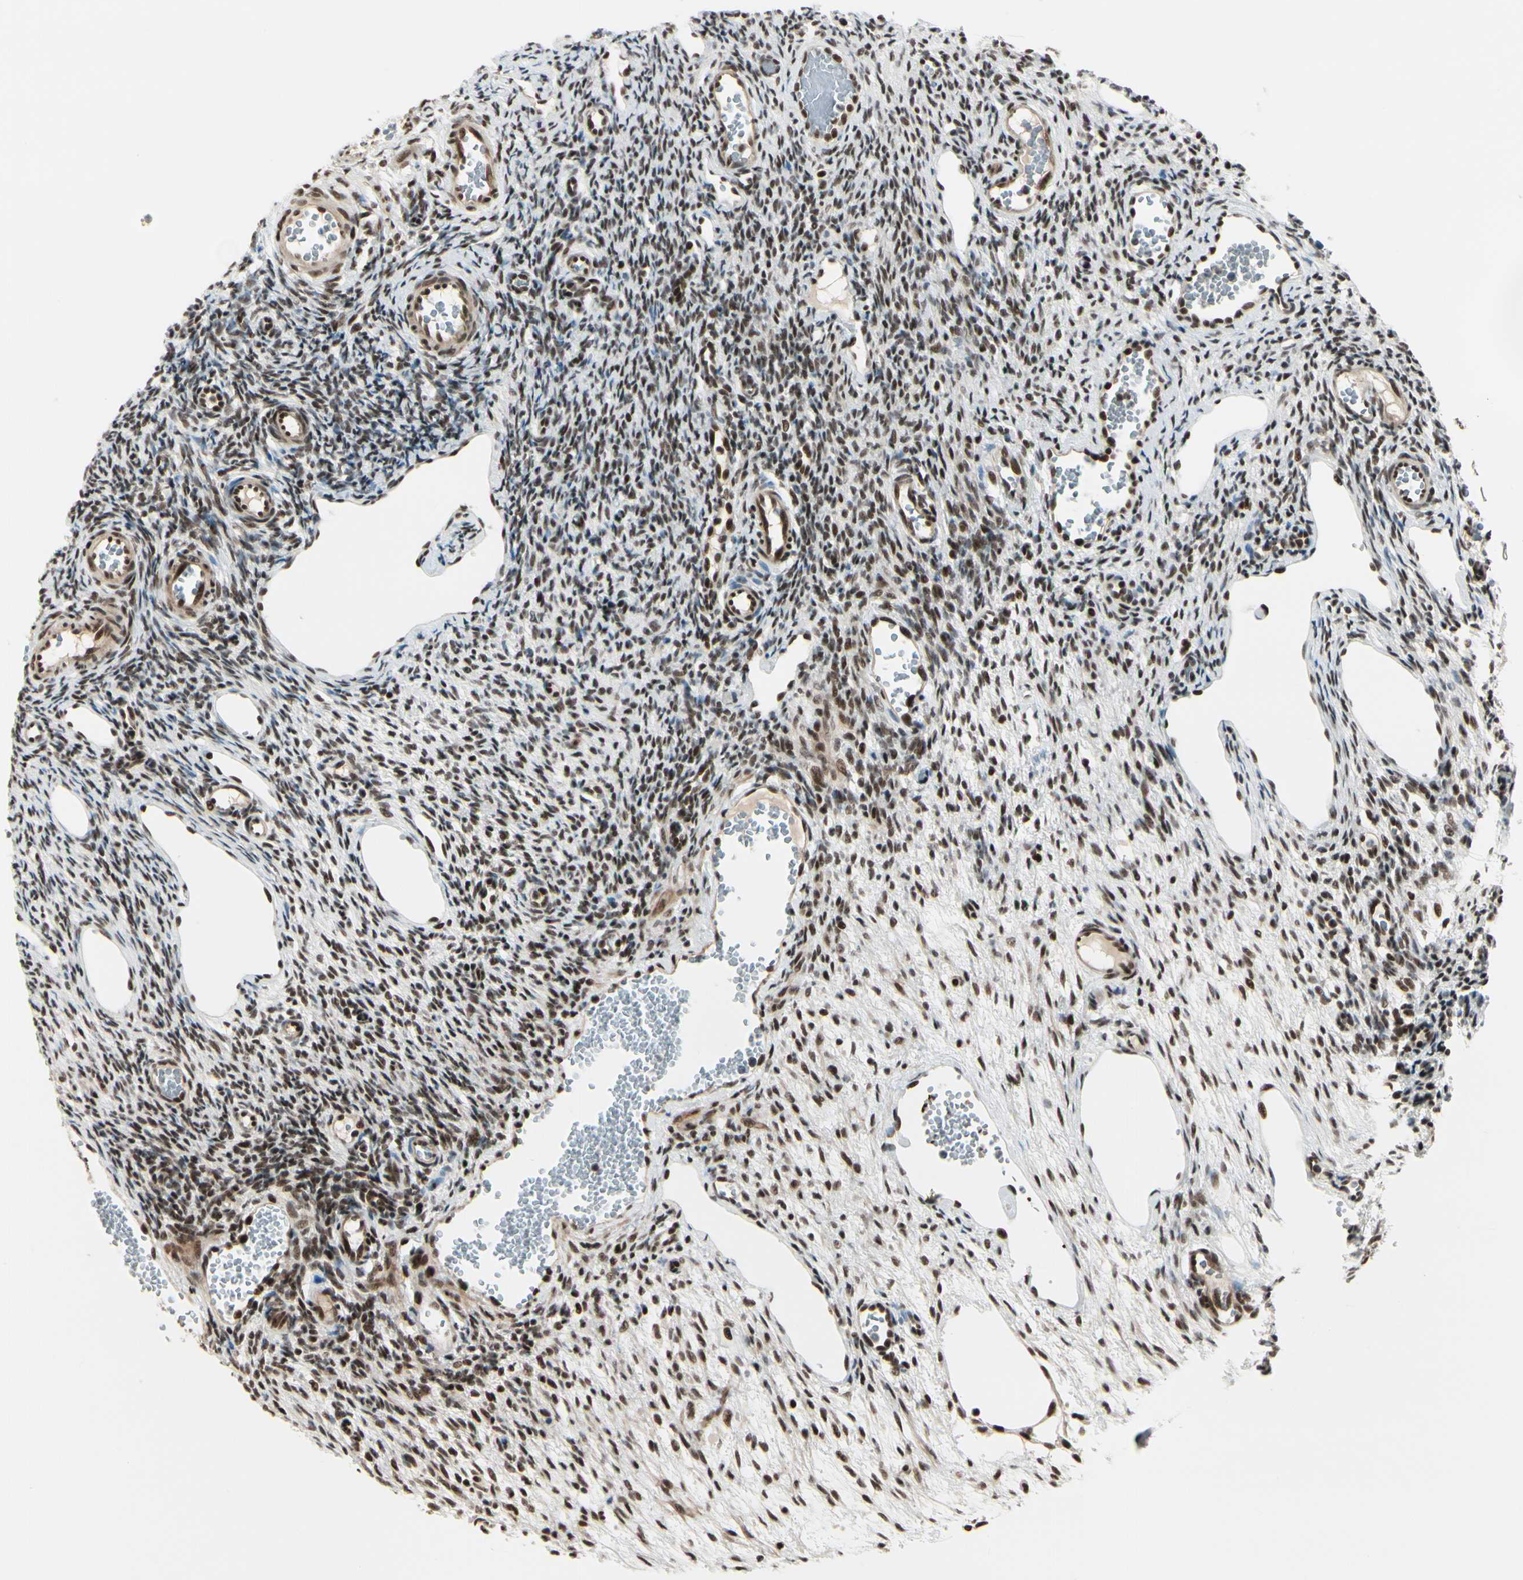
{"staining": {"intensity": "moderate", "quantity": ">75%", "location": "nuclear"}, "tissue": "ovary", "cell_type": "Ovarian stroma cells", "image_type": "normal", "snomed": [{"axis": "morphology", "description": "Normal tissue, NOS"}, {"axis": "topography", "description": "Ovary"}], "caption": "This is an image of immunohistochemistry staining of normal ovary, which shows moderate staining in the nuclear of ovarian stroma cells.", "gene": "CHAMP1", "patient": {"sex": "female", "age": 33}}